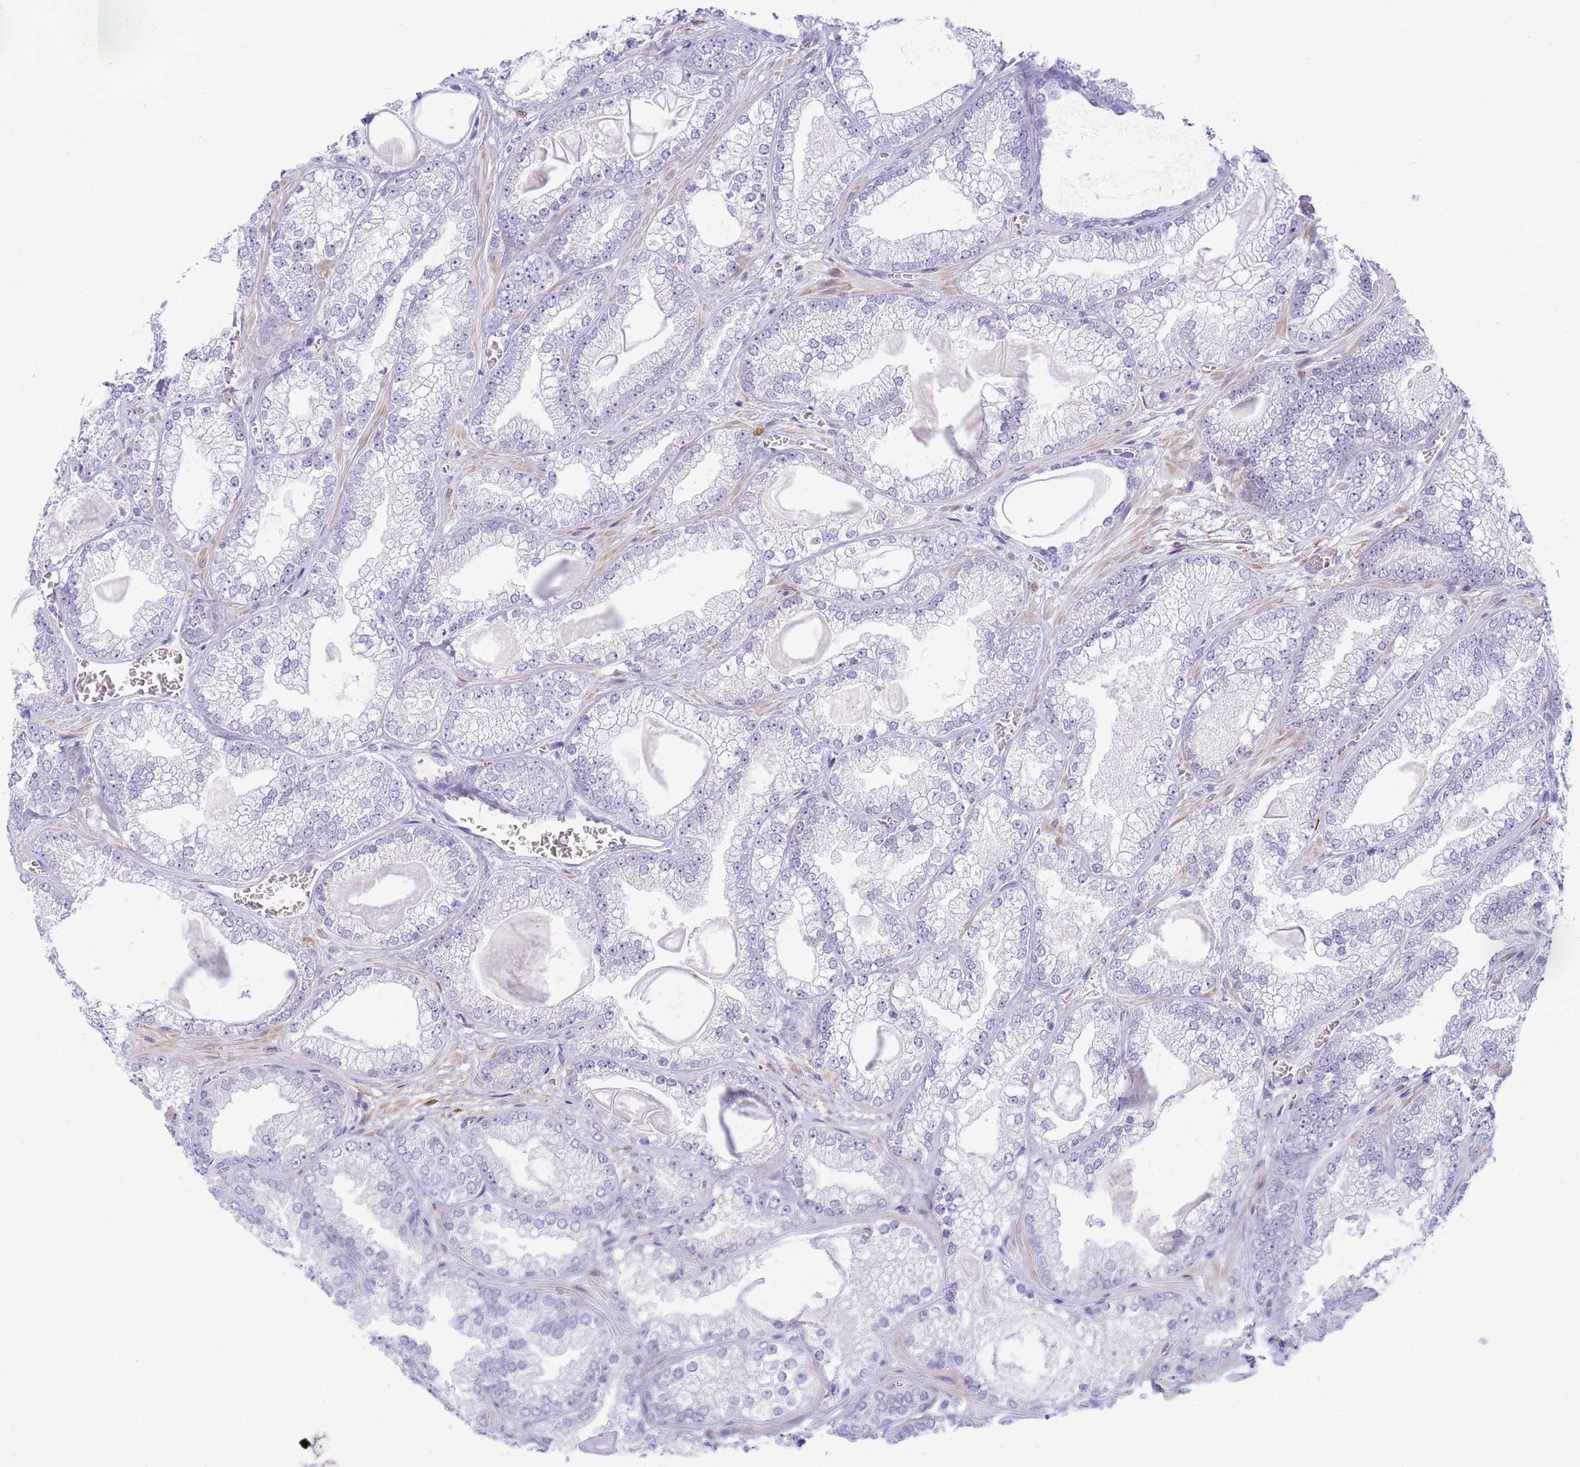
{"staining": {"intensity": "negative", "quantity": "none", "location": "none"}, "tissue": "prostate cancer", "cell_type": "Tumor cells", "image_type": "cancer", "snomed": [{"axis": "morphology", "description": "Adenocarcinoma, Low grade"}, {"axis": "topography", "description": "Prostate"}], "caption": "This is an immunohistochemistry micrograph of prostate adenocarcinoma (low-grade). There is no expression in tumor cells.", "gene": "SNX20", "patient": {"sex": "male", "age": 57}}